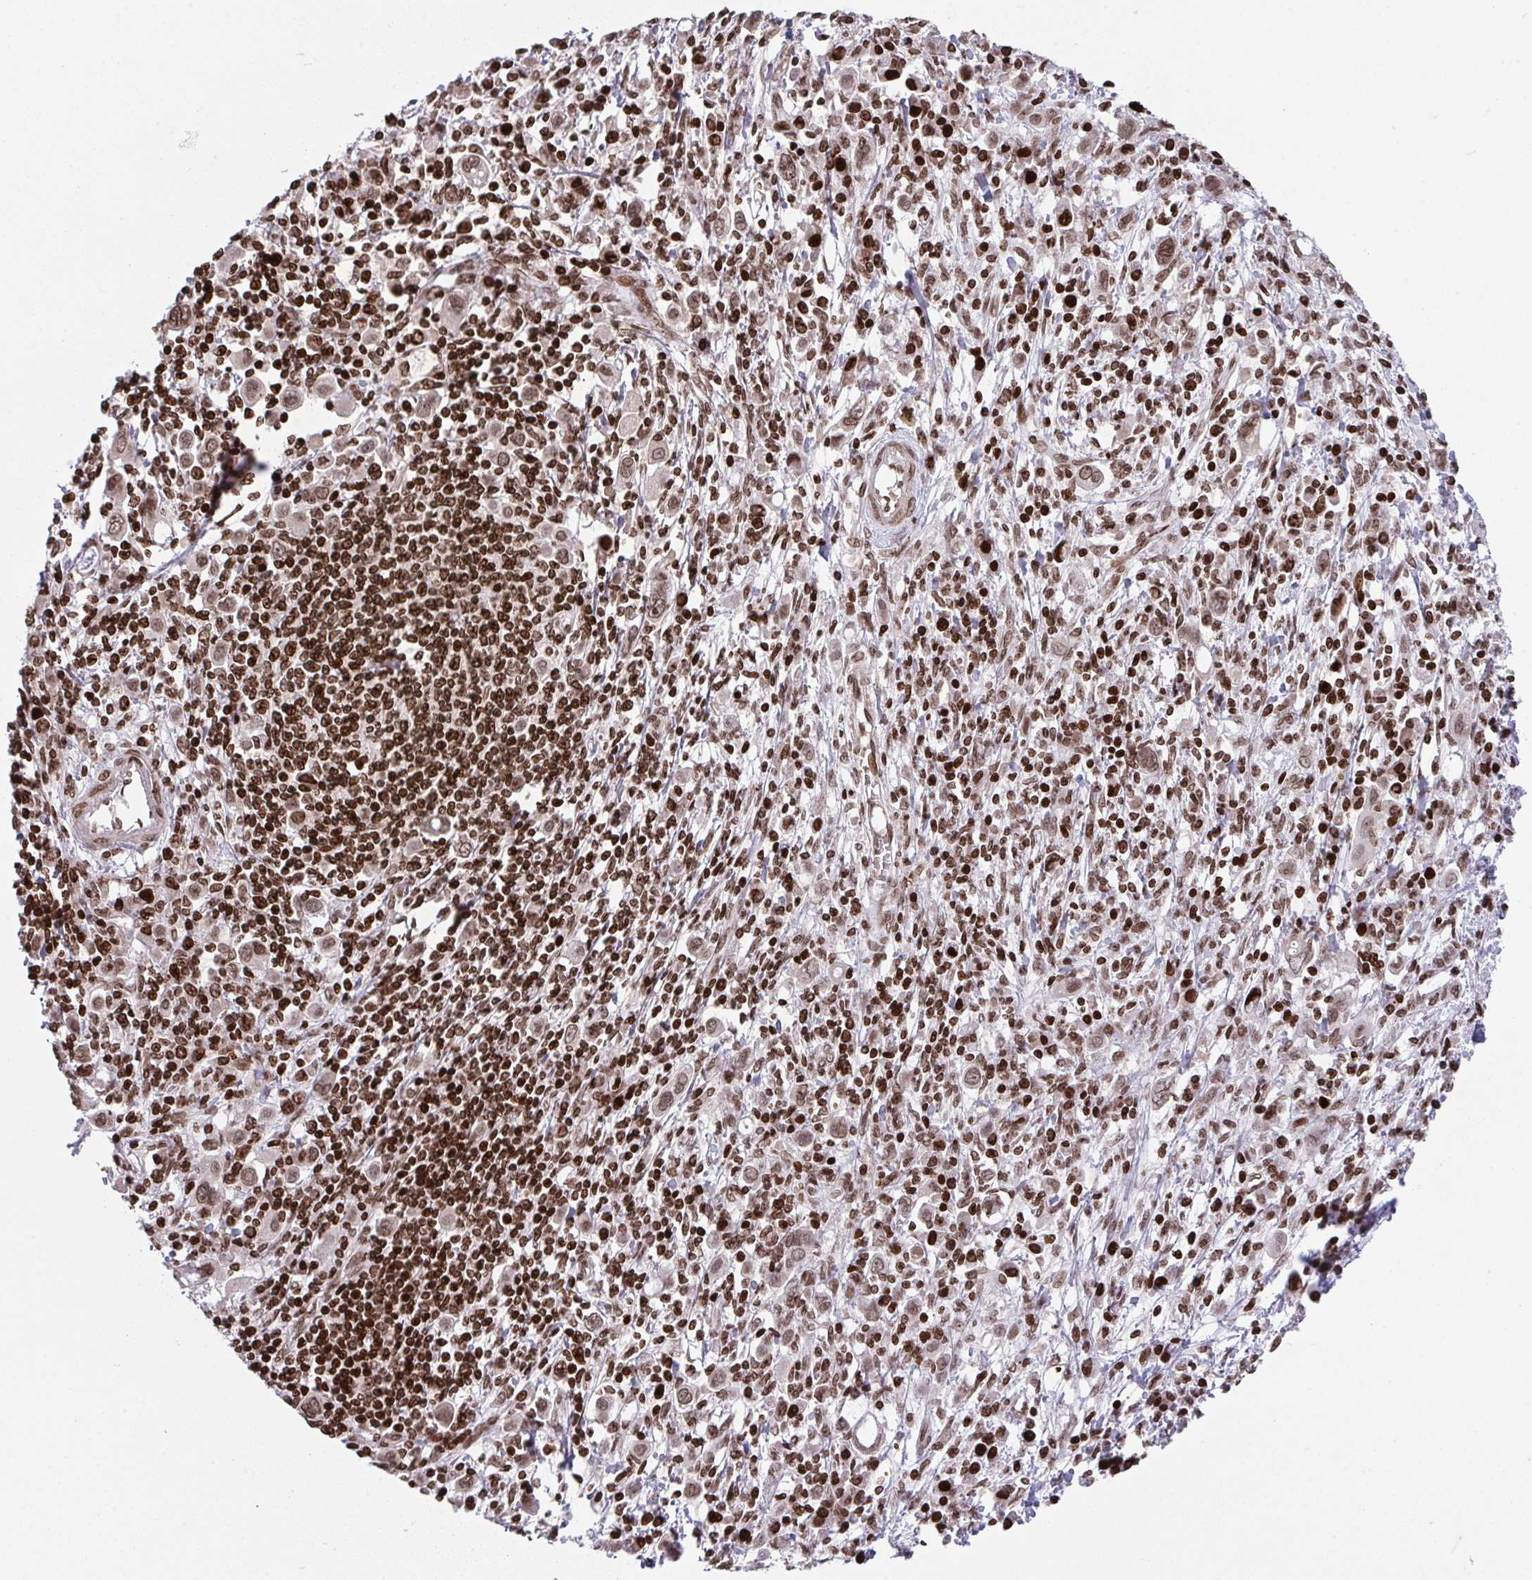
{"staining": {"intensity": "moderate", "quantity": ">75%", "location": "nuclear"}, "tissue": "stomach cancer", "cell_type": "Tumor cells", "image_type": "cancer", "snomed": [{"axis": "morphology", "description": "Adenocarcinoma, NOS"}, {"axis": "topography", "description": "Stomach, upper"}], "caption": "Immunohistochemistry (IHC) micrograph of adenocarcinoma (stomach) stained for a protein (brown), which shows medium levels of moderate nuclear expression in approximately >75% of tumor cells.", "gene": "NIP7", "patient": {"sex": "male", "age": 75}}